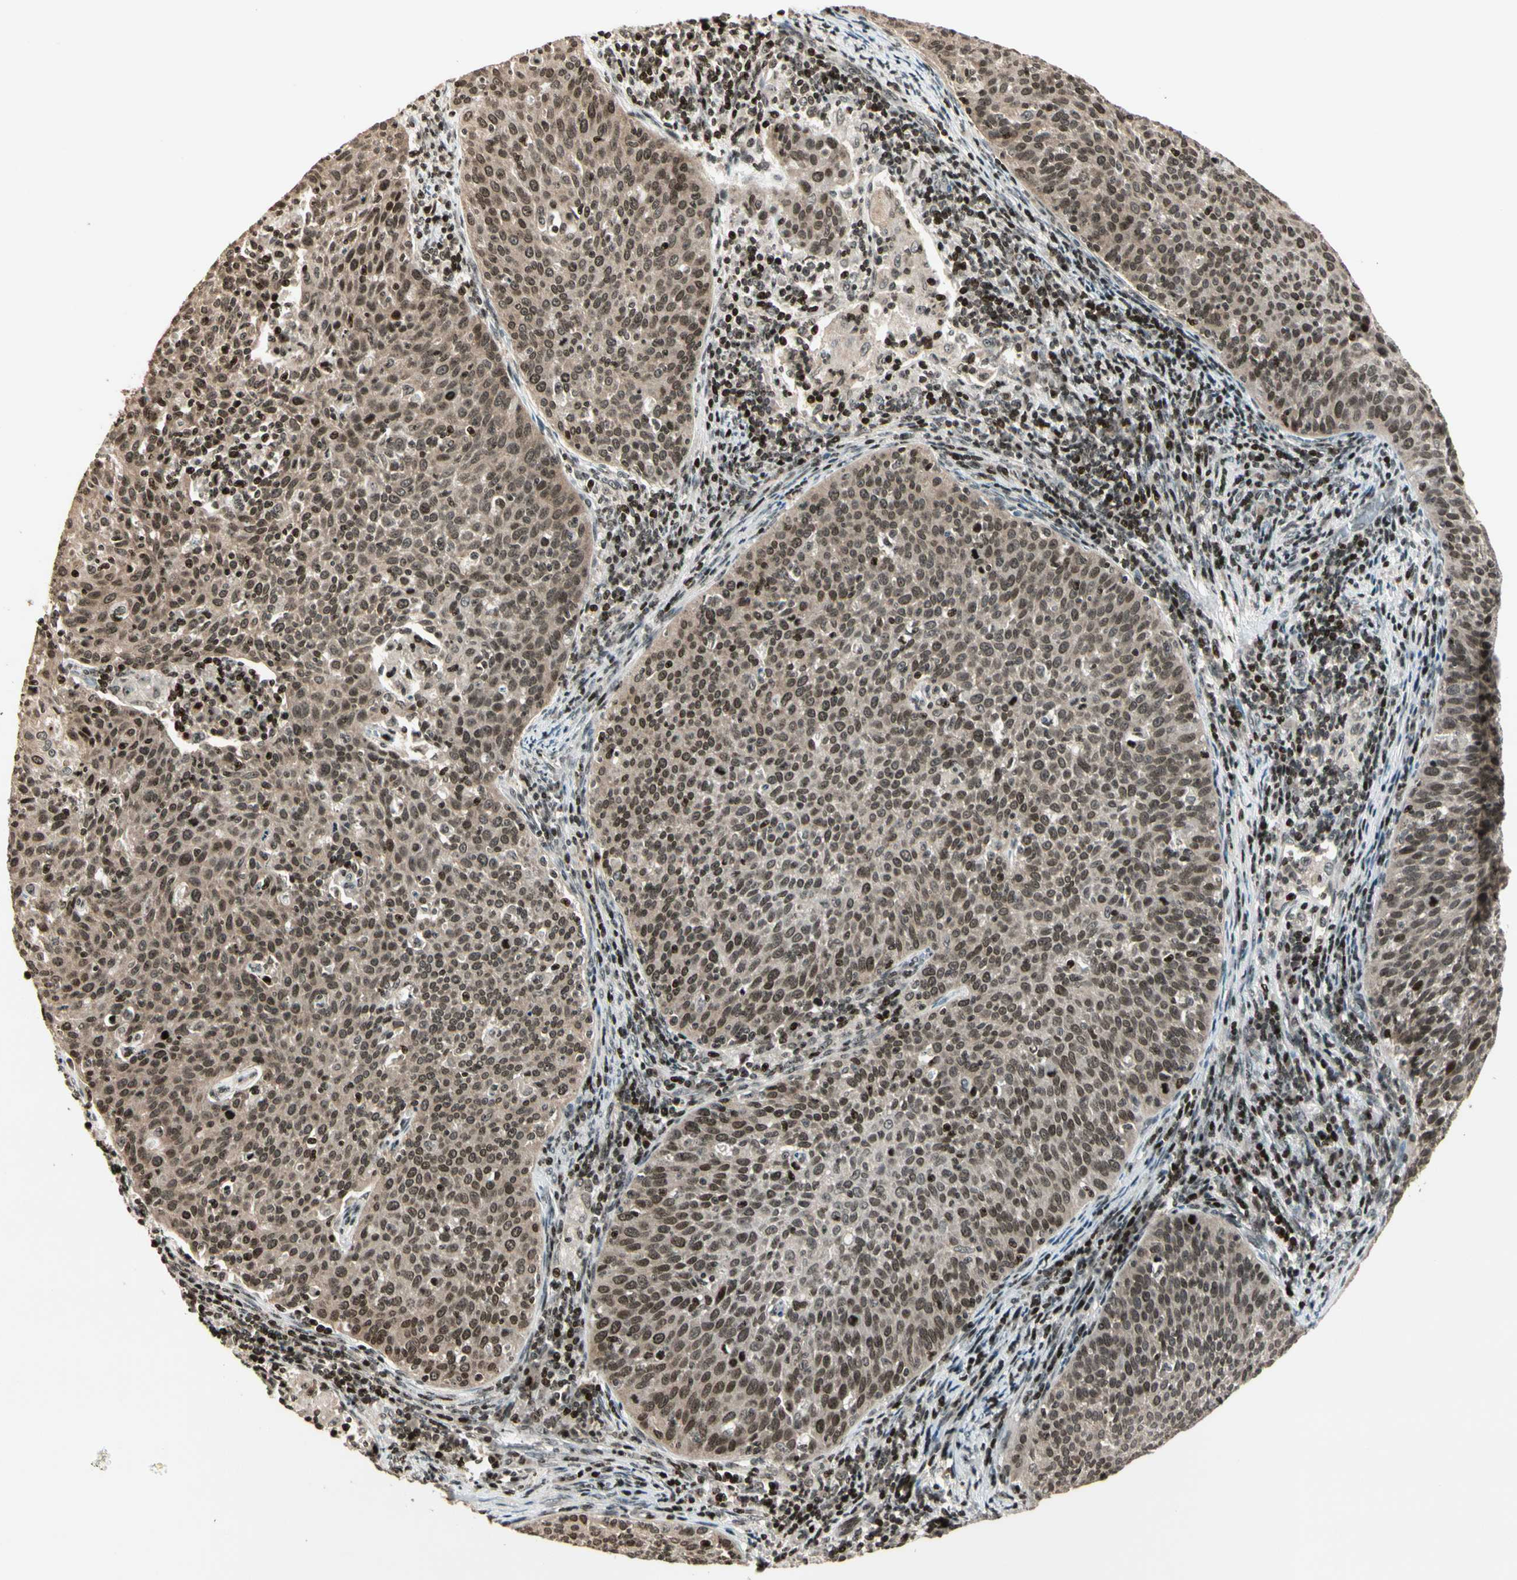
{"staining": {"intensity": "moderate", "quantity": ">75%", "location": "nuclear"}, "tissue": "cervical cancer", "cell_type": "Tumor cells", "image_type": "cancer", "snomed": [{"axis": "morphology", "description": "Squamous cell carcinoma, NOS"}, {"axis": "topography", "description": "Cervix"}], "caption": "Protein analysis of cervical cancer (squamous cell carcinoma) tissue displays moderate nuclear expression in approximately >75% of tumor cells.", "gene": "TSHZ3", "patient": {"sex": "female", "age": 38}}